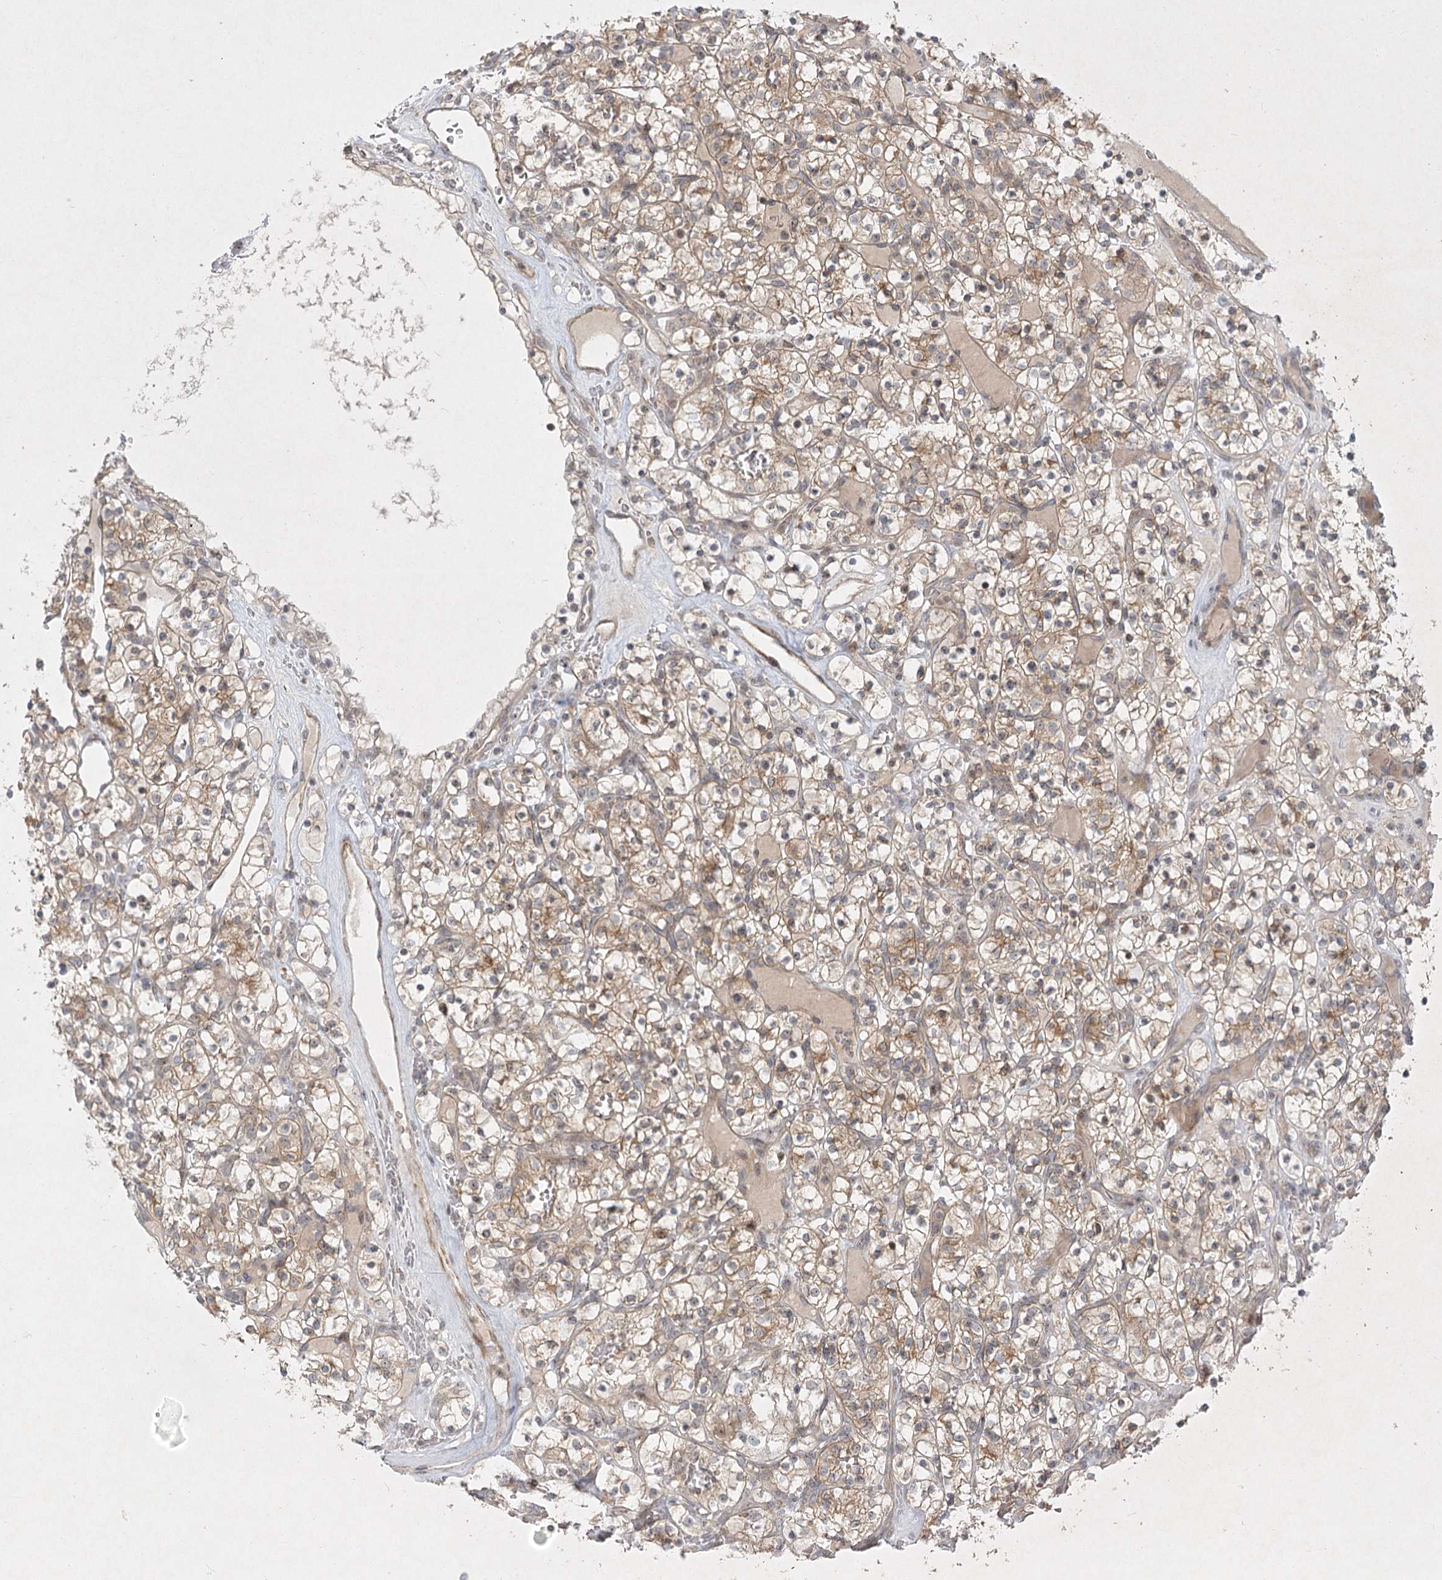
{"staining": {"intensity": "weak", "quantity": ">75%", "location": "cytoplasmic/membranous"}, "tissue": "renal cancer", "cell_type": "Tumor cells", "image_type": "cancer", "snomed": [{"axis": "morphology", "description": "Adenocarcinoma, NOS"}, {"axis": "topography", "description": "Kidney"}], "caption": "Renal cancer stained with a protein marker displays weak staining in tumor cells.", "gene": "SH2D3A", "patient": {"sex": "female", "age": 57}}